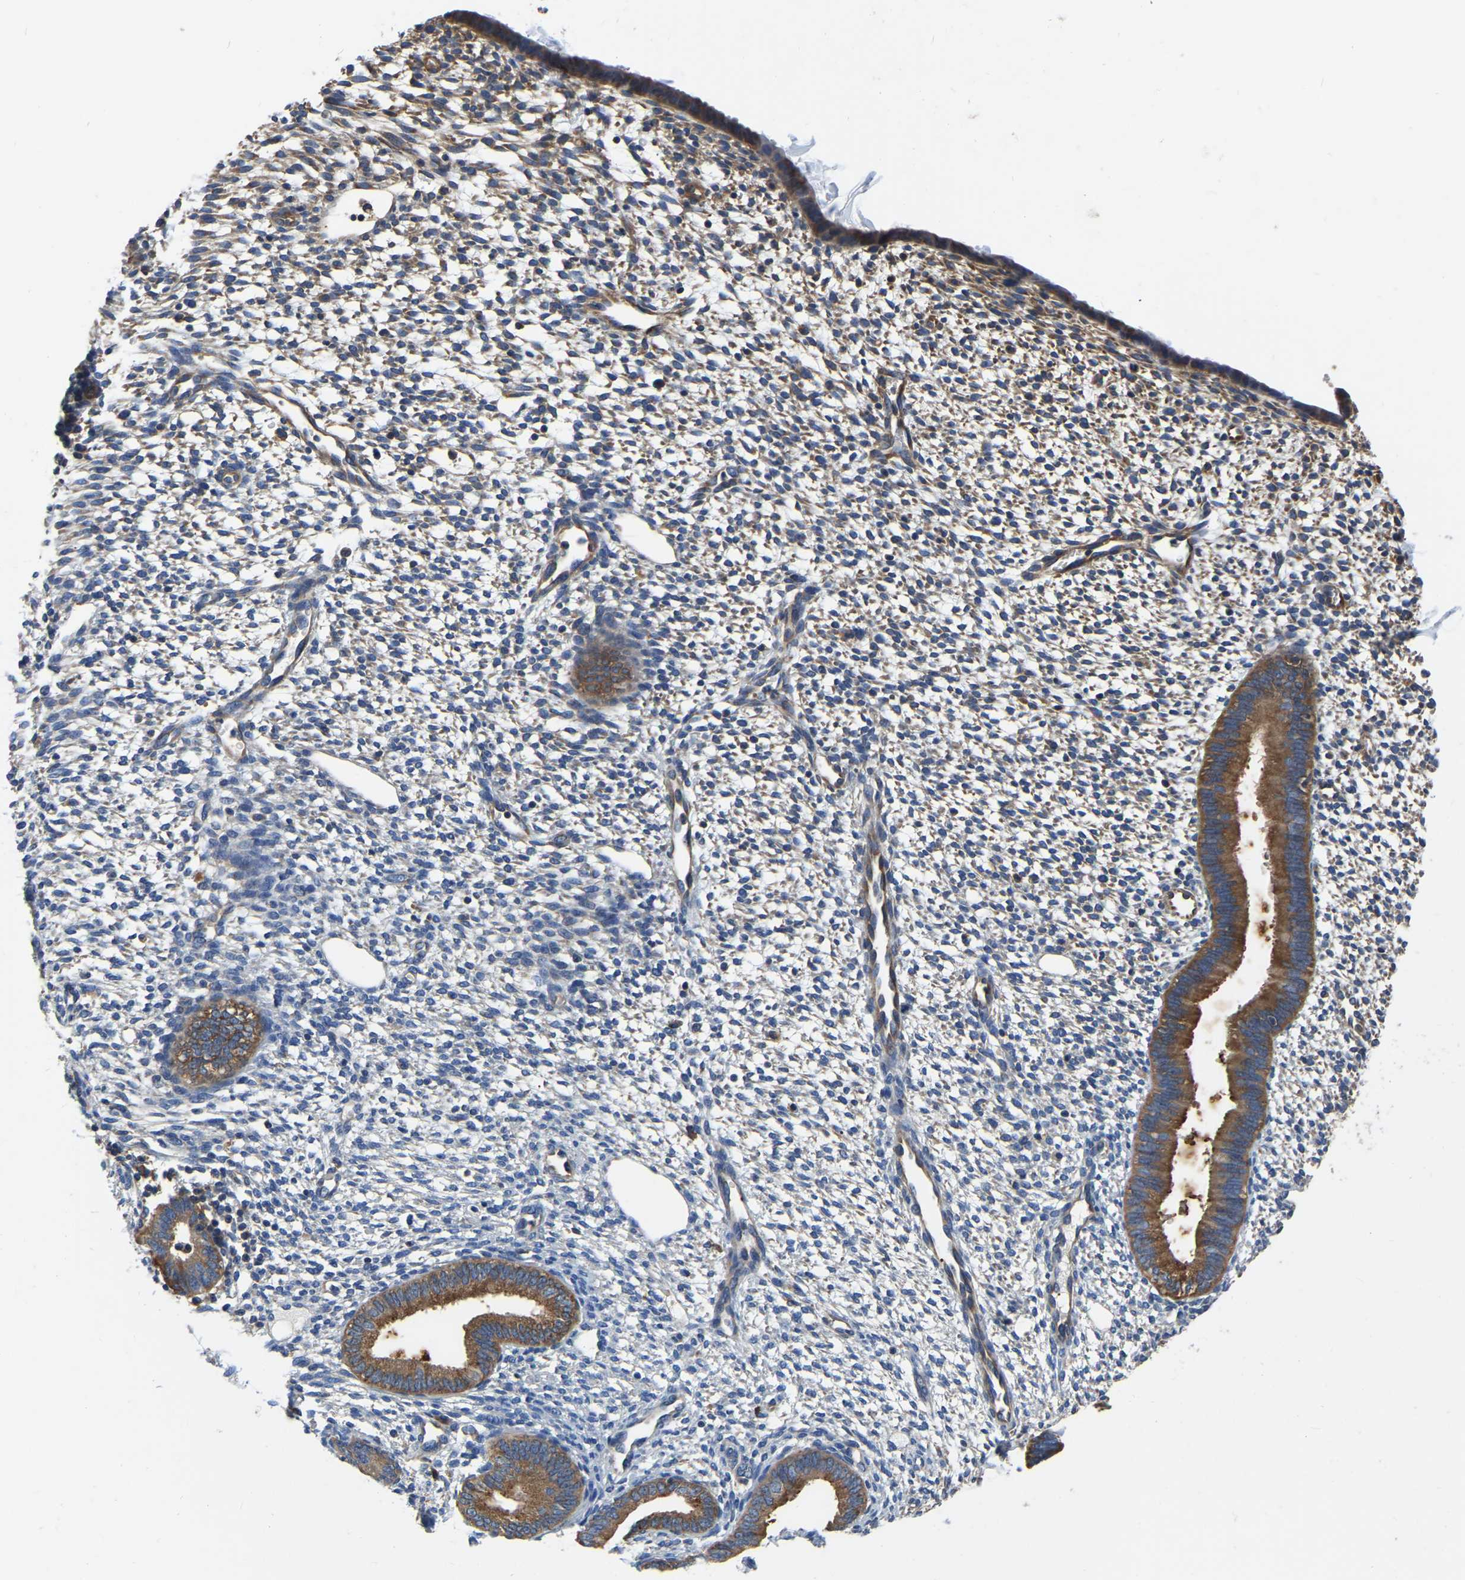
{"staining": {"intensity": "moderate", "quantity": "<25%", "location": "cytoplasmic/membranous"}, "tissue": "endometrium", "cell_type": "Cells in endometrial stroma", "image_type": "normal", "snomed": [{"axis": "morphology", "description": "Normal tissue, NOS"}, {"axis": "topography", "description": "Endometrium"}], "caption": "The image exhibits staining of normal endometrium, revealing moderate cytoplasmic/membranous protein expression (brown color) within cells in endometrial stroma.", "gene": "GARS1", "patient": {"sex": "female", "age": 46}}